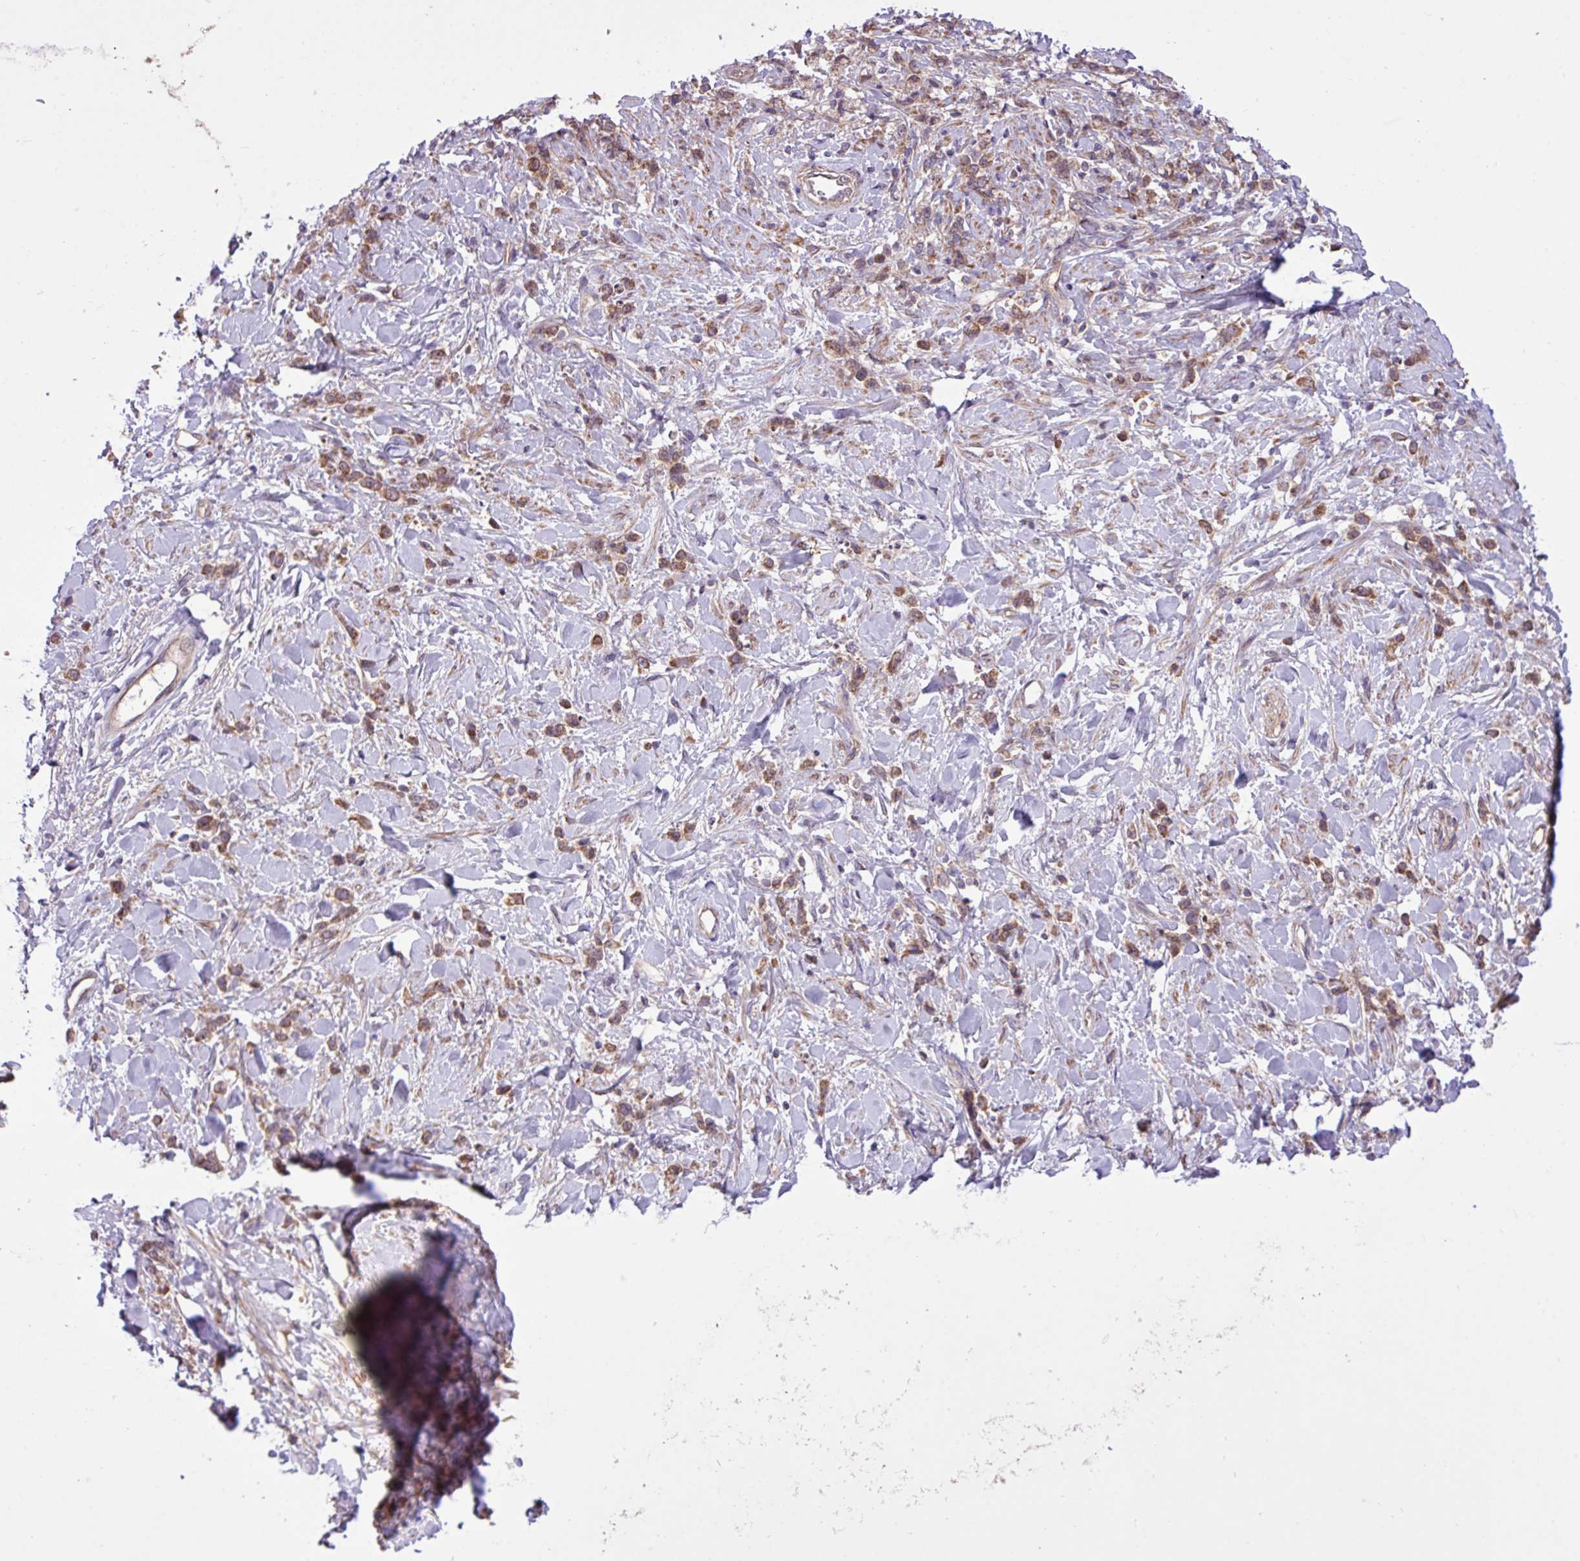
{"staining": {"intensity": "moderate", "quantity": ">75%", "location": "cytoplasmic/membranous"}, "tissue": "stomach cancer", "cell_type": "Tumor cells", "image_type": "cancer", "snomed": [{"axis": "morphology", "description": "Adenocarcinoma, NOS"}, {"axis": "topography", "description": "Stomach"}], "caption": "Stomach cancer stained with immunohistochemistry exhibits moderate cytoplasmic/membranous positivity in approximately >75% of tumor cells.", "gene": "TIMM10B", "patient": {"sex": "female", "age": 60}}